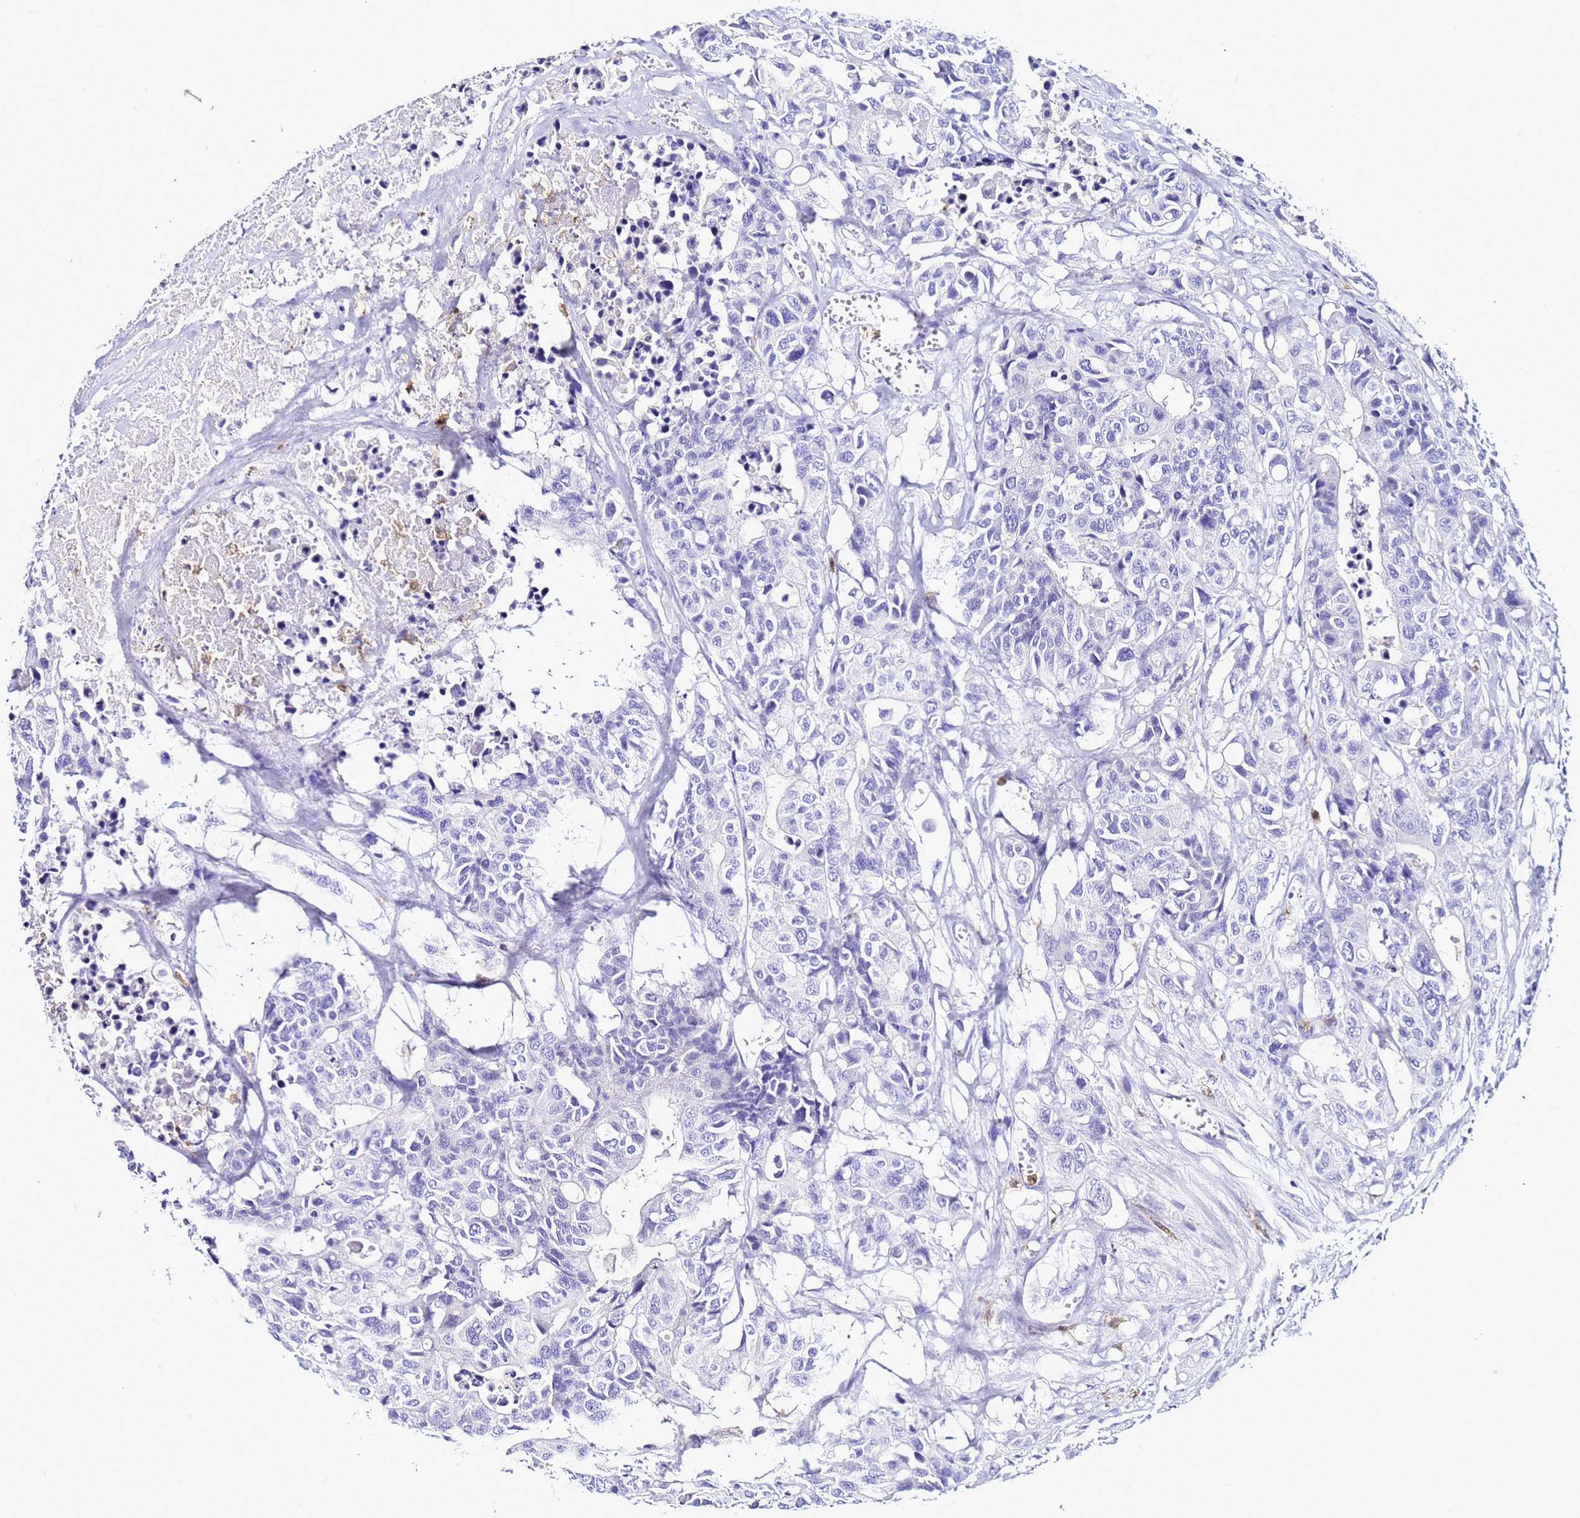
{"staining": {"intensity": "negative", "quantity": "none", "location": "none"}, "tissue": "colorectal cancer", "cell_type": "Tumor cells", "image_type": "cancer", "snomed": [{"axis": "morphology", "description": "Adenocarcinoma, NOS"}, {"axis": "topography", "description": "Colon"}], "caption": "Immunohistochemistry photomicrograph of colorectal cancer (adenocarcinoma) stained for a protein (brown), which shows no expression in tumor cells.", "gene": "CSTA", "patient": {"sex": "male", "age": 77}}